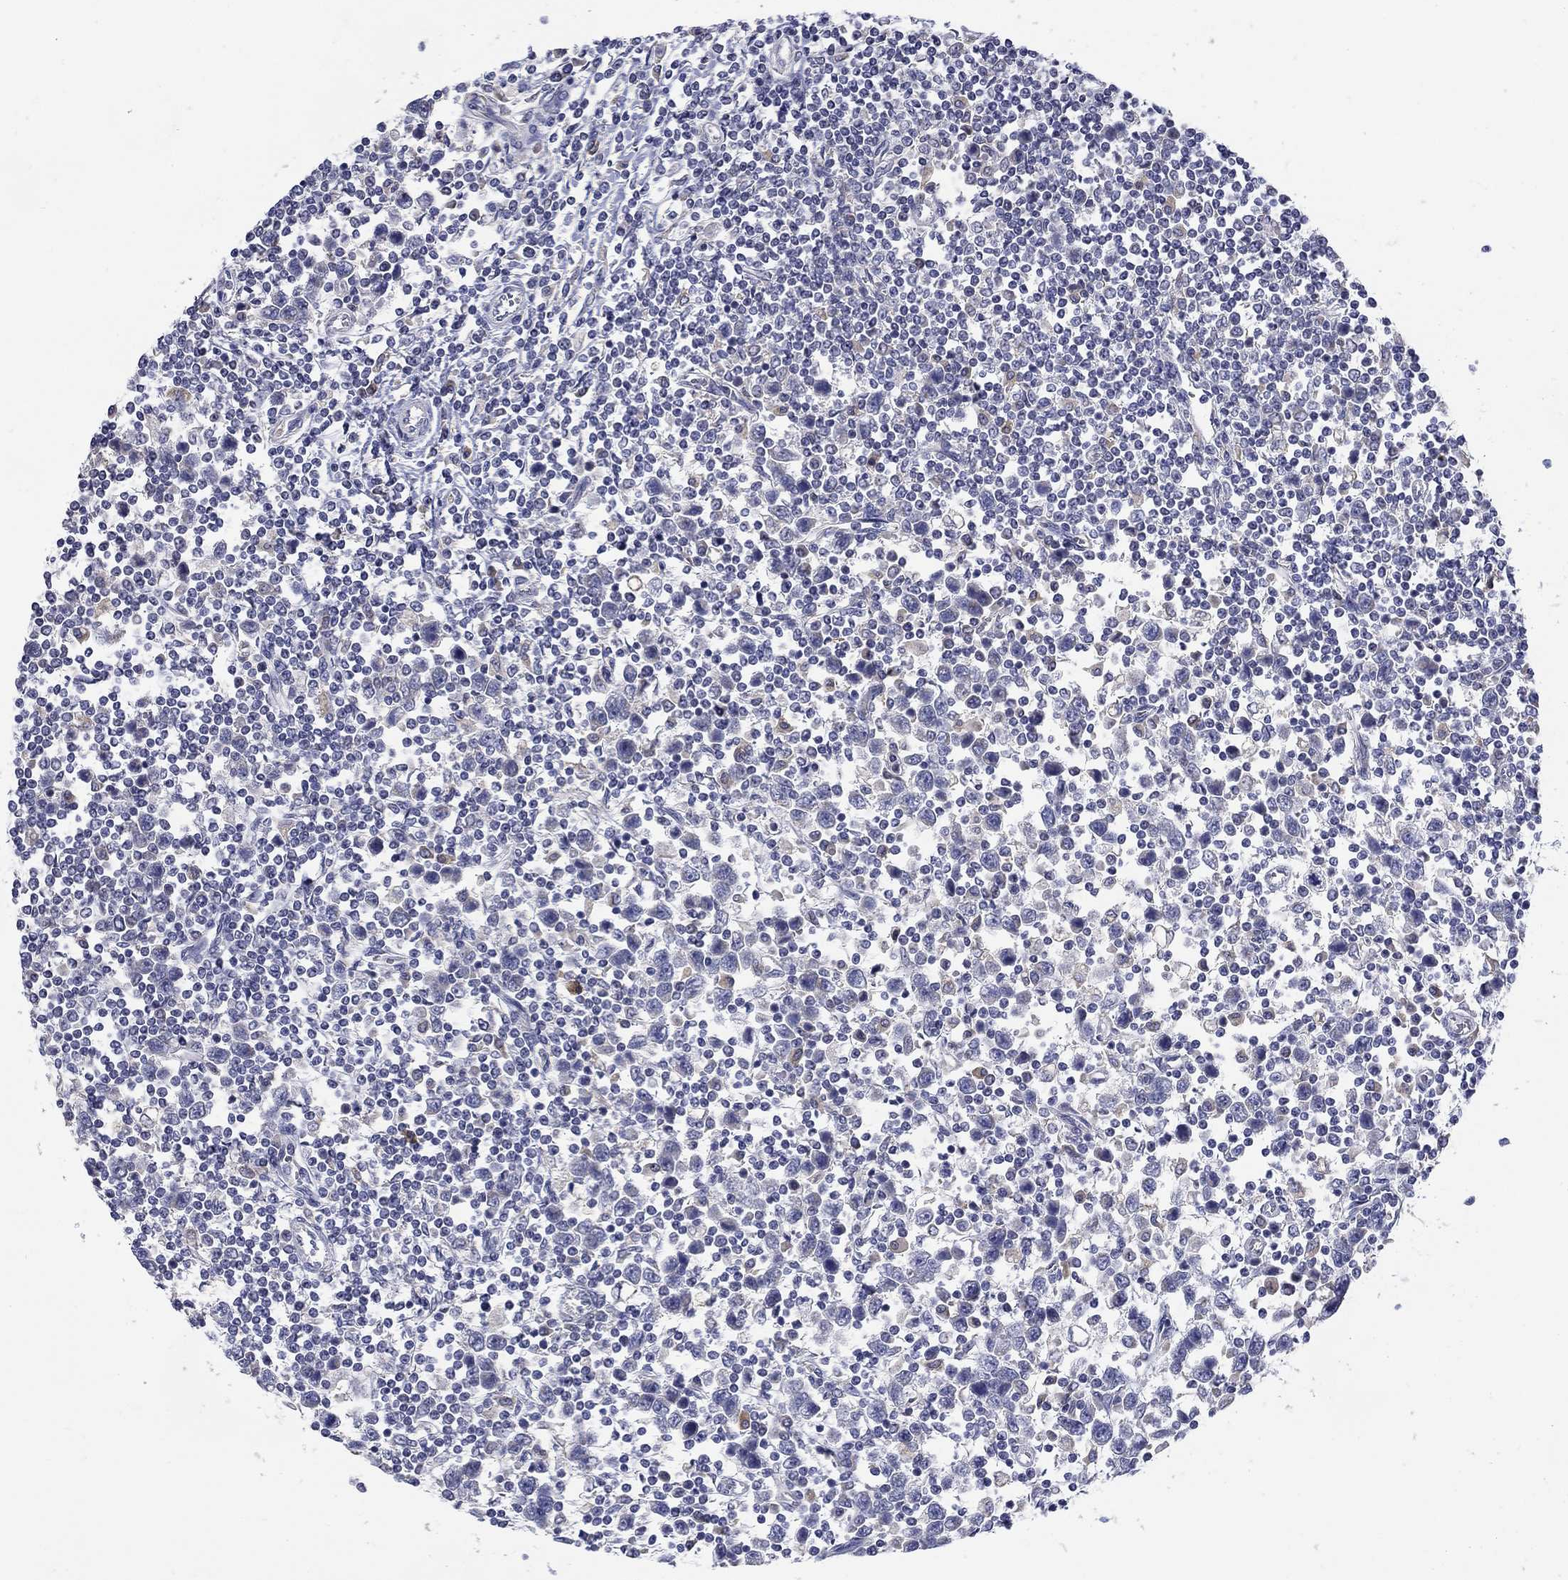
{"staining": {"intensity": "negative", "quantity": "none", "location": "none"}, "tissue": "testis cancer", "cell_type": "Tumor cells", "image_type": "cancer", "snomed": [{"axis": "morphology", "description": "Normal tissue, NOS"}, {"axis": "morphology", "description": "Seminoma, NOS"}, {"axis": "topography", "description": "Testis"}, {"axis": "topography", "description": "Epididymis"}], "caption": "Immunohistochemical staining of testis cancer (seminoma) displays no significant positivity in tumor cells.", "gene": "ABCA4", "patient": {"sex": "male", "age": 34}}